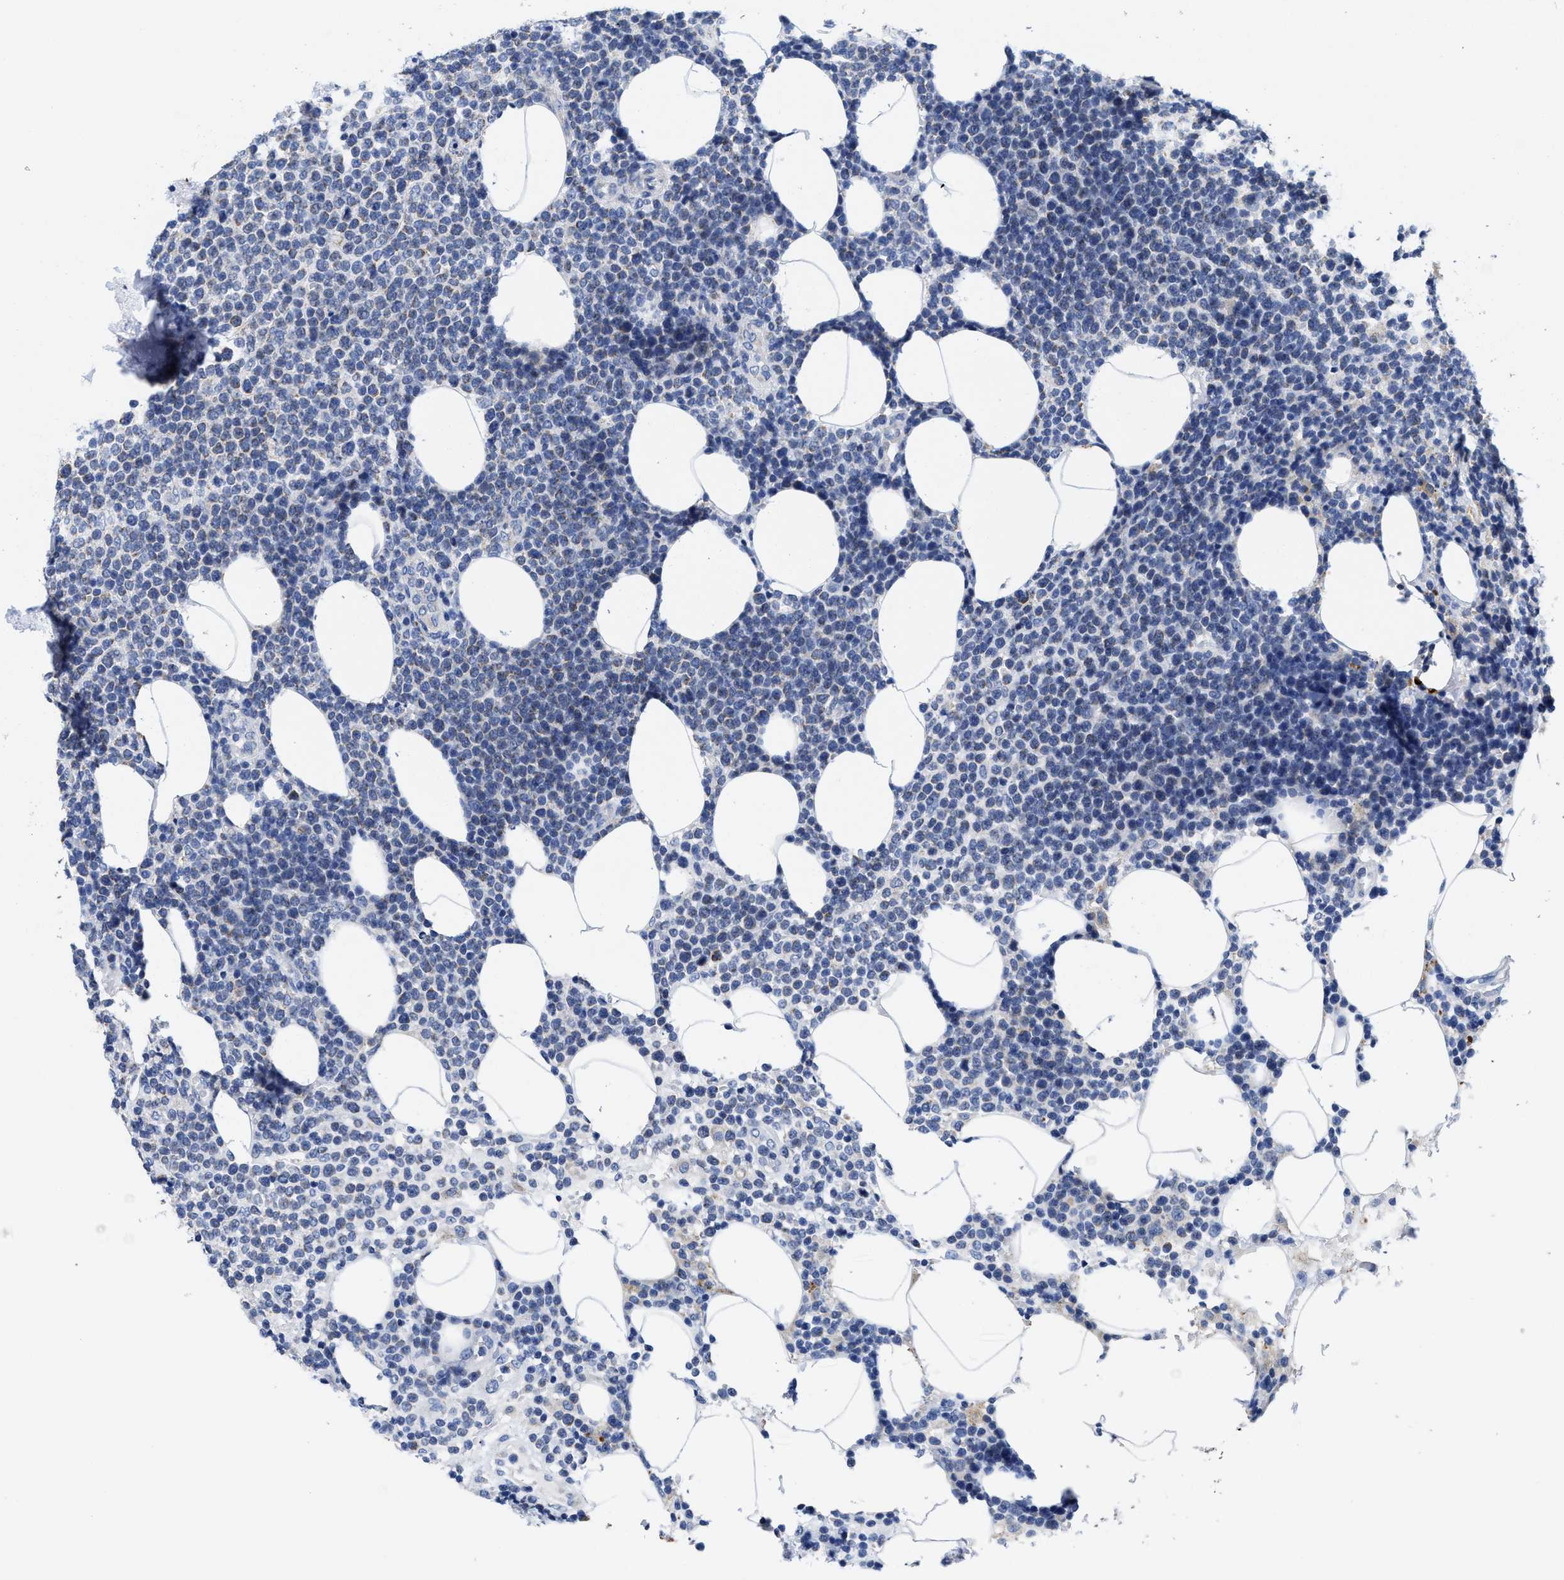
{"staining": {"intensity": "negative", "quantity": "none", "location": "none"}, "tissue": "lymphoma", "cell_type": "Tumor cells", "image_type": "cancer", "snomed": [{"axis": "morphology", "description": "Malignant lymphoma, non-Hodgkin's type, High grade"}, {"axis": "topography", "description": "Lymph node"}], "caption": "Protein analysis of high-grade malignant lymphoma, non-Hodgkin's type displays no significant expression in tumor cells.", "gene": "TBRG4", "patient": {"sex": "male", "age": 61}}